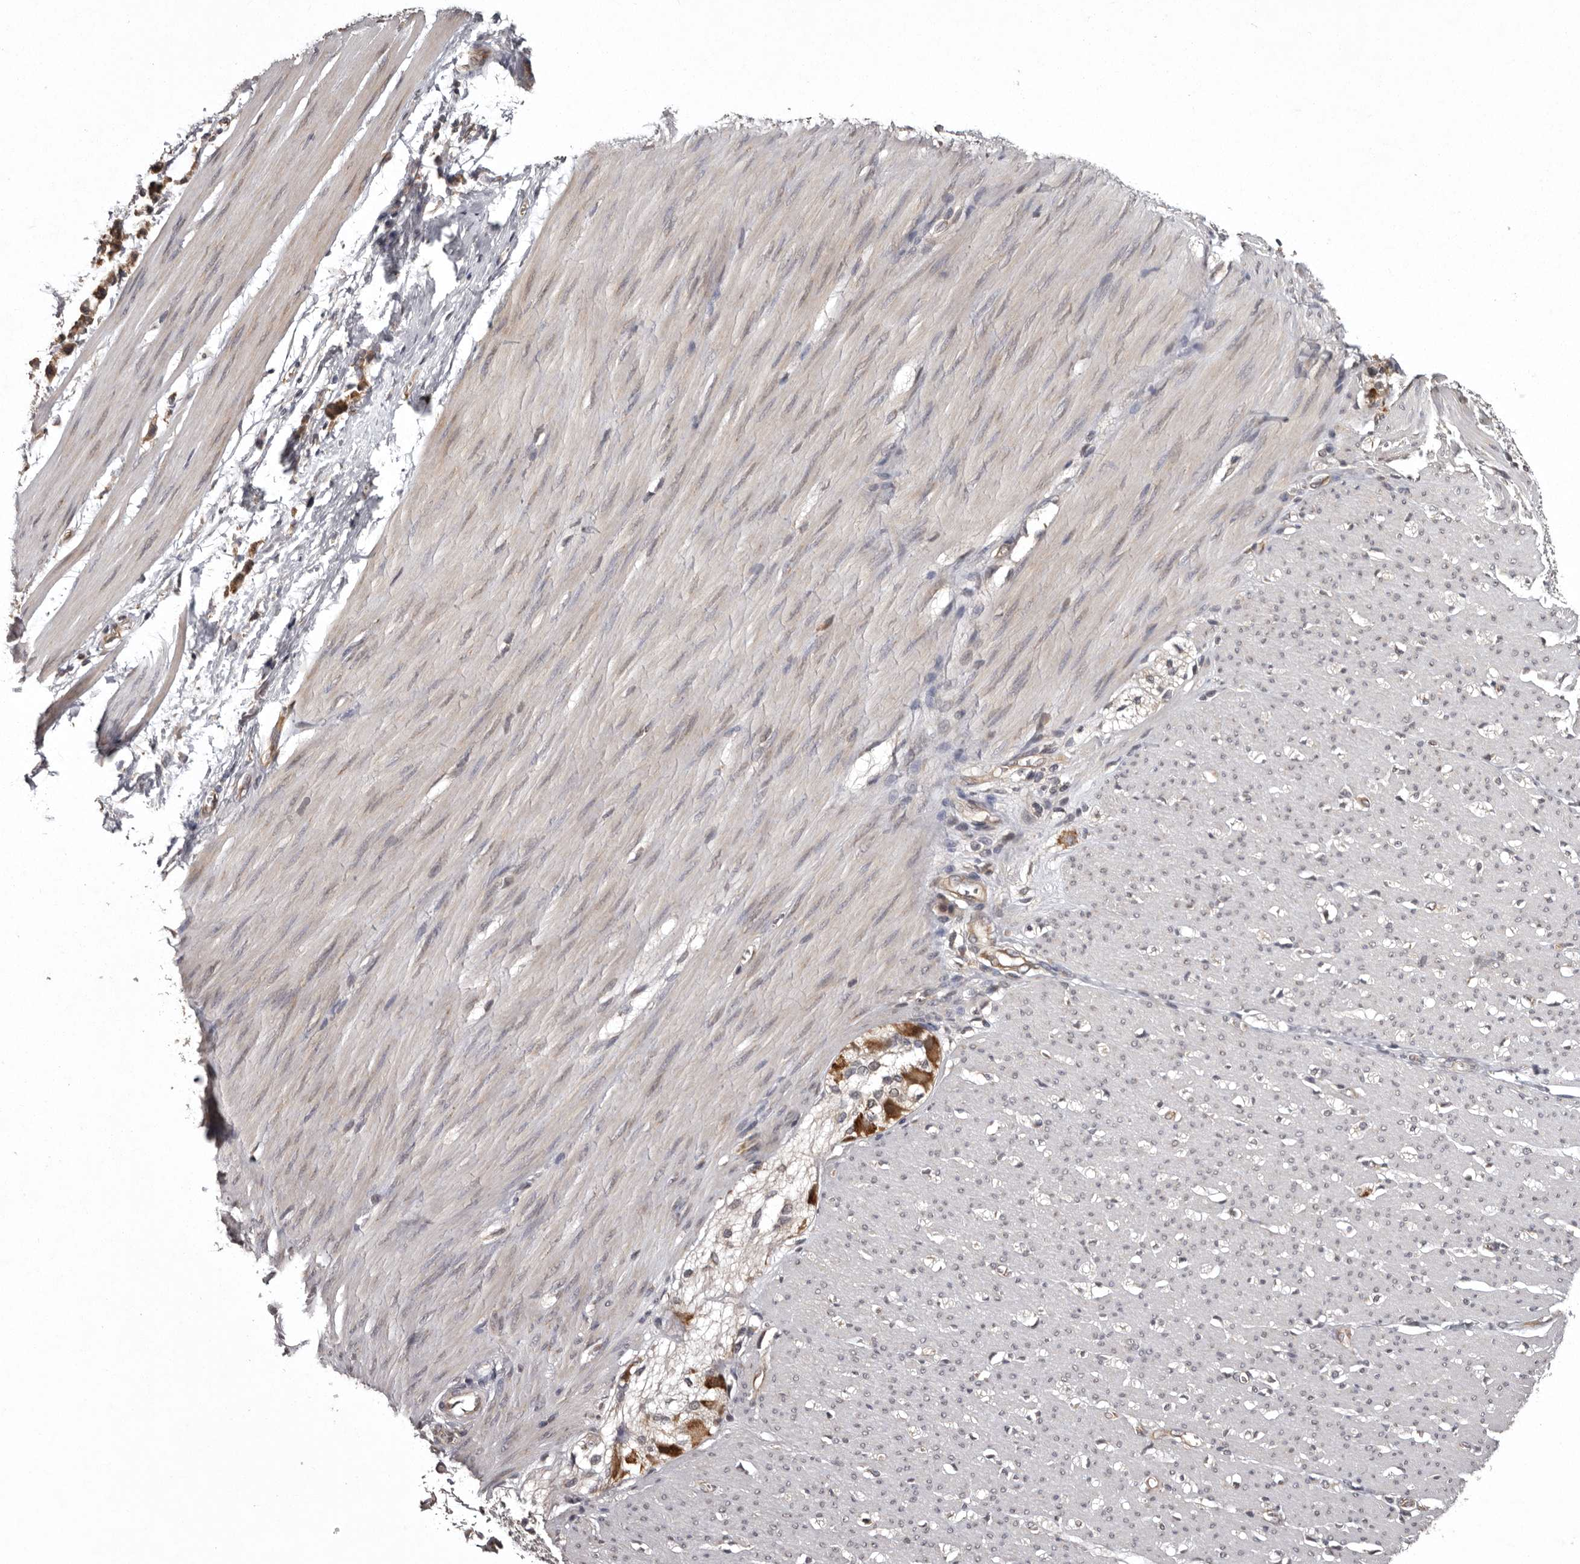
{"staining": {"intensity": "negative", "quantity": "none", "location": "none"}, "tissue": "smooth muscle", "cell_type": "Smooth muscle cells", "image_type": "normal", "snomed": [{"axis": "morphology", "description": "Normal tissue, NOS"}, {"axis": "morphology", "description": "Adenocarcinoma, NOS"}, {"axis": "topography", "description": "Colon"}, {"axis": "topography", "description": "Peripheral nerve tissue"}], "caption": "This is an immunohistochemistry histopathology image of unremarkable smooth muscle. There is no positivity in smooth muscle cells.", "gene": "DARS1", "patient": {"sex": "male", "age": 14}}